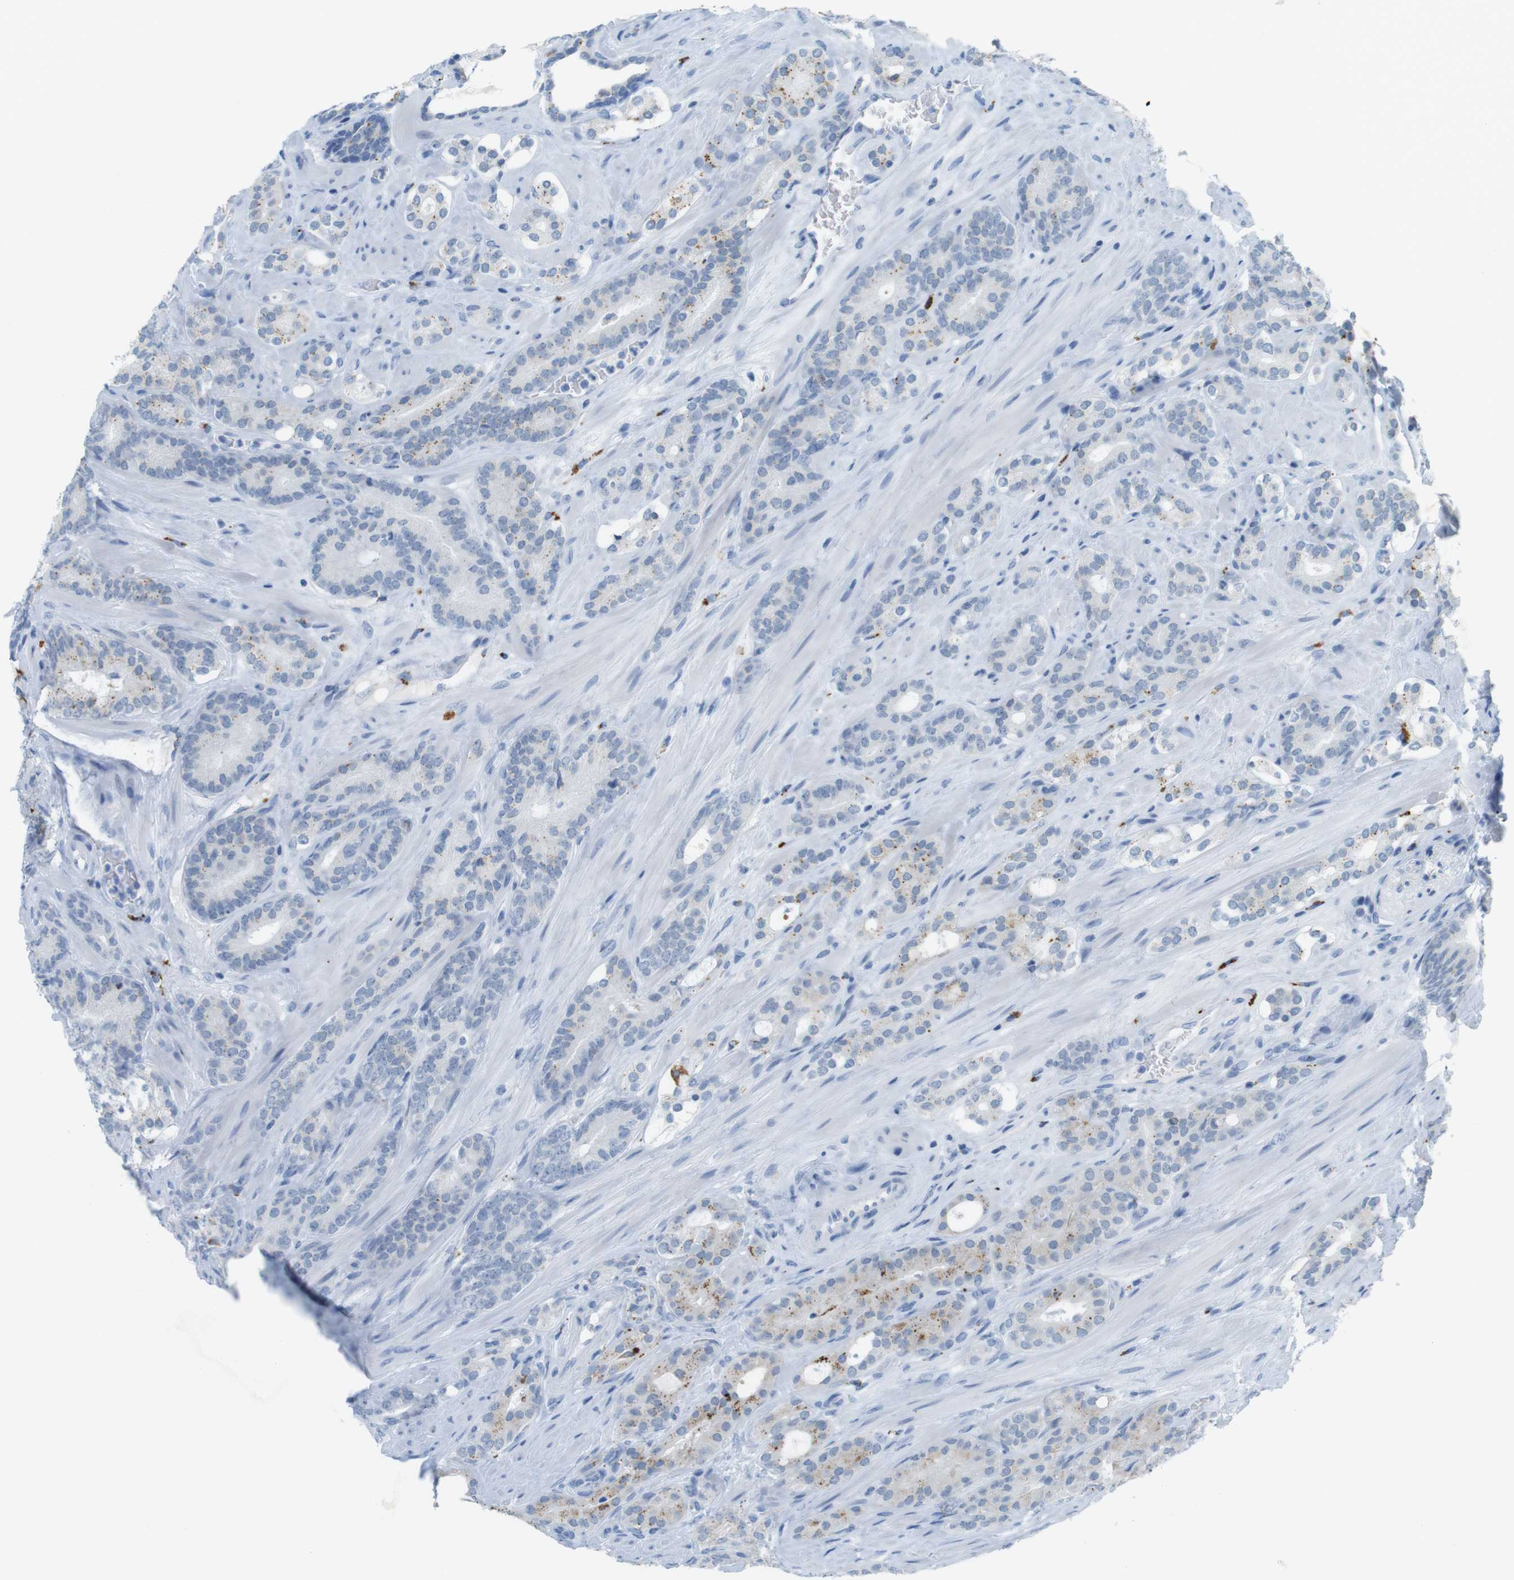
{"staining": {"intensity": "moderate", "quantity": "<25%", "location": "cytoplasmic/membranous"}, "tissue": "prostate cancer", "cell_type": "Tumor cells", "image_type": "cancer", "snomed": [{"axis": "morphology", "description": "Adenocarcinoma, Low grade"}, {"axis": "topography", "description": "Prostate"}], "caption": "Low-grade adenocarcinoma (prostate) stained for a protein (brown) displays moderate cytoplasmic/membranous positive staining in approximately <25% of tumor cells.", "gene": "YIPF1", "patient": {"sex": "male", "age": 63}}